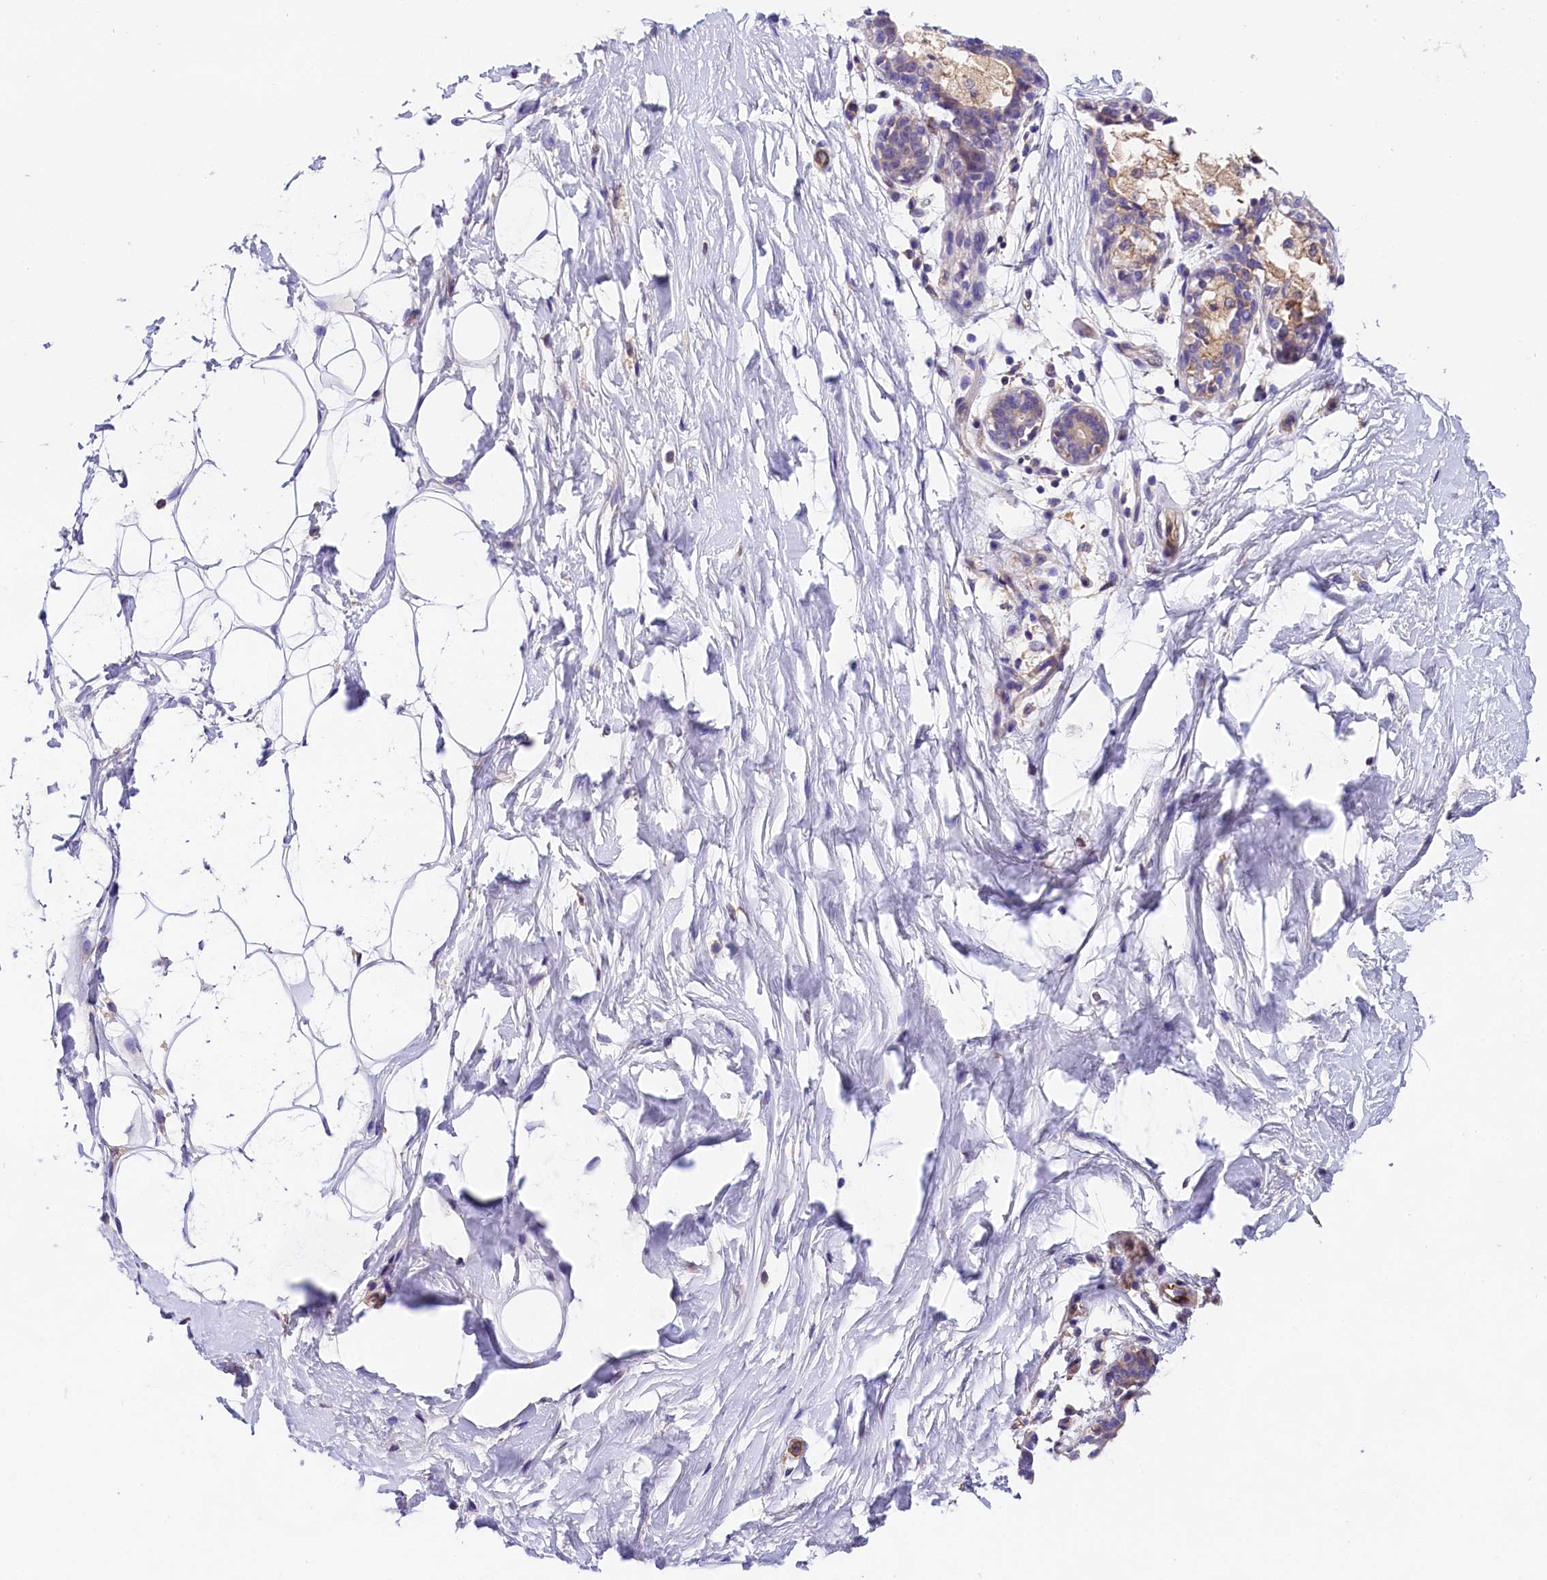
{"staining": {"intensity": "negative", "quantity": "none", "location": "none"}, "tissue": "adipose tissue", "cell_type": "Adipocytes", "image_type": "normal", "snomed": [{"axis": "morphology", "description": "Normal tissue, NOS"}, {"axis": "topography", "description": "Breast"}], "caption": "DAB immunohistochemical staining of benign adipose tissue exhibits no significant expression in adipocytes. (DAB IHC, high magnification).", "gene": "OAS3", "patient": {"sex": "female", "age": 26}}